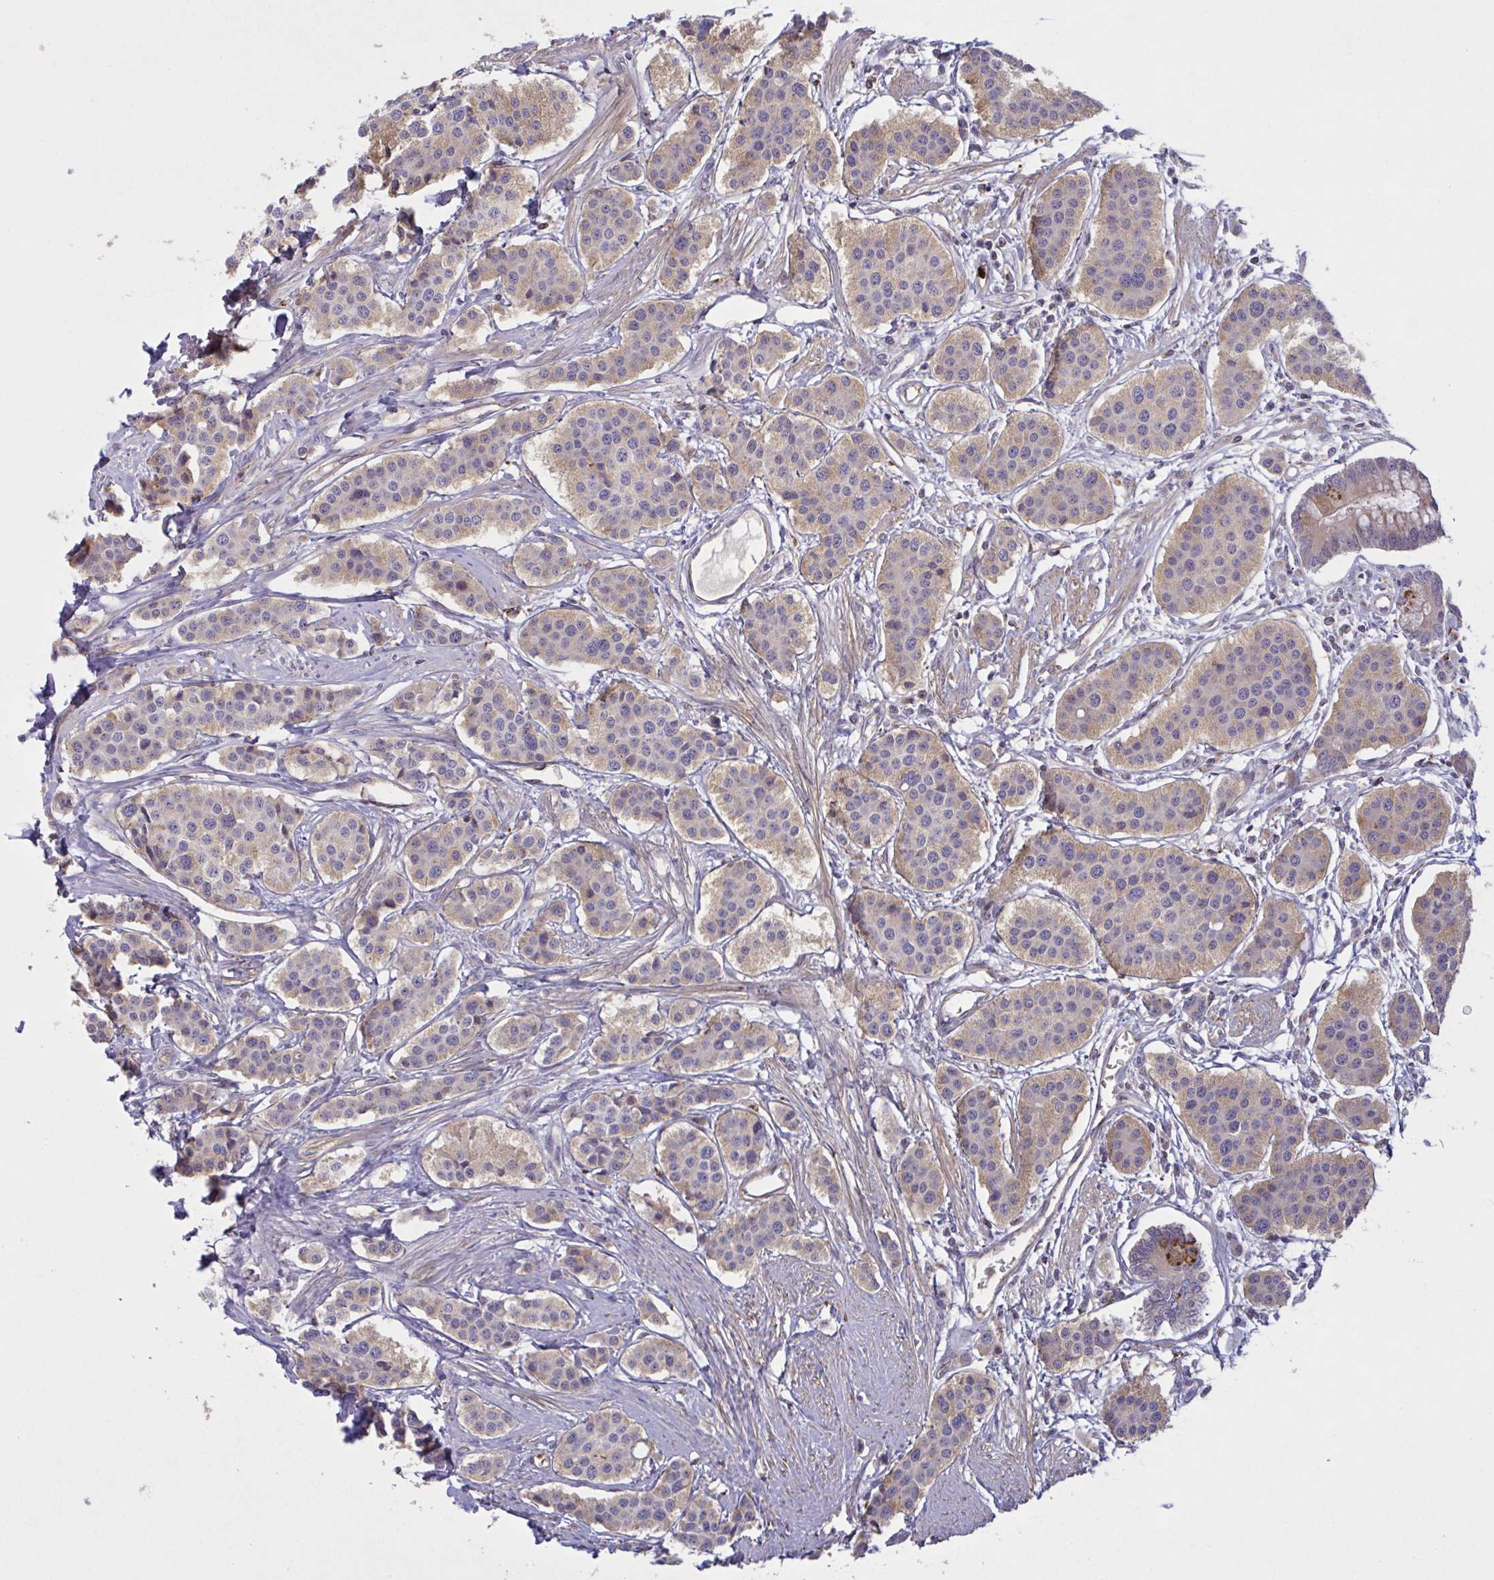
{"staining": {"intensity": "moderate", "quantity": "25%-75%", "location": "cytoplasmic/membranous"}, "tissue": "carcinoid", "cell_type": "Tumor cells", "image_type": "cancer", "snomed": [{"axis": "morphology", "description": "Carcinoid, malignant, NOS"}, {"axis": "topography", "description": "Small intestine"}], "caption": "This is an image of immunohistochemistry staining of malignant carcinoid, which shows moderate positivity in the cytoplasmic/membranous of tumor cells.", "gene": "IL1R1", "patient": {"sex": "male", "age": 60}}